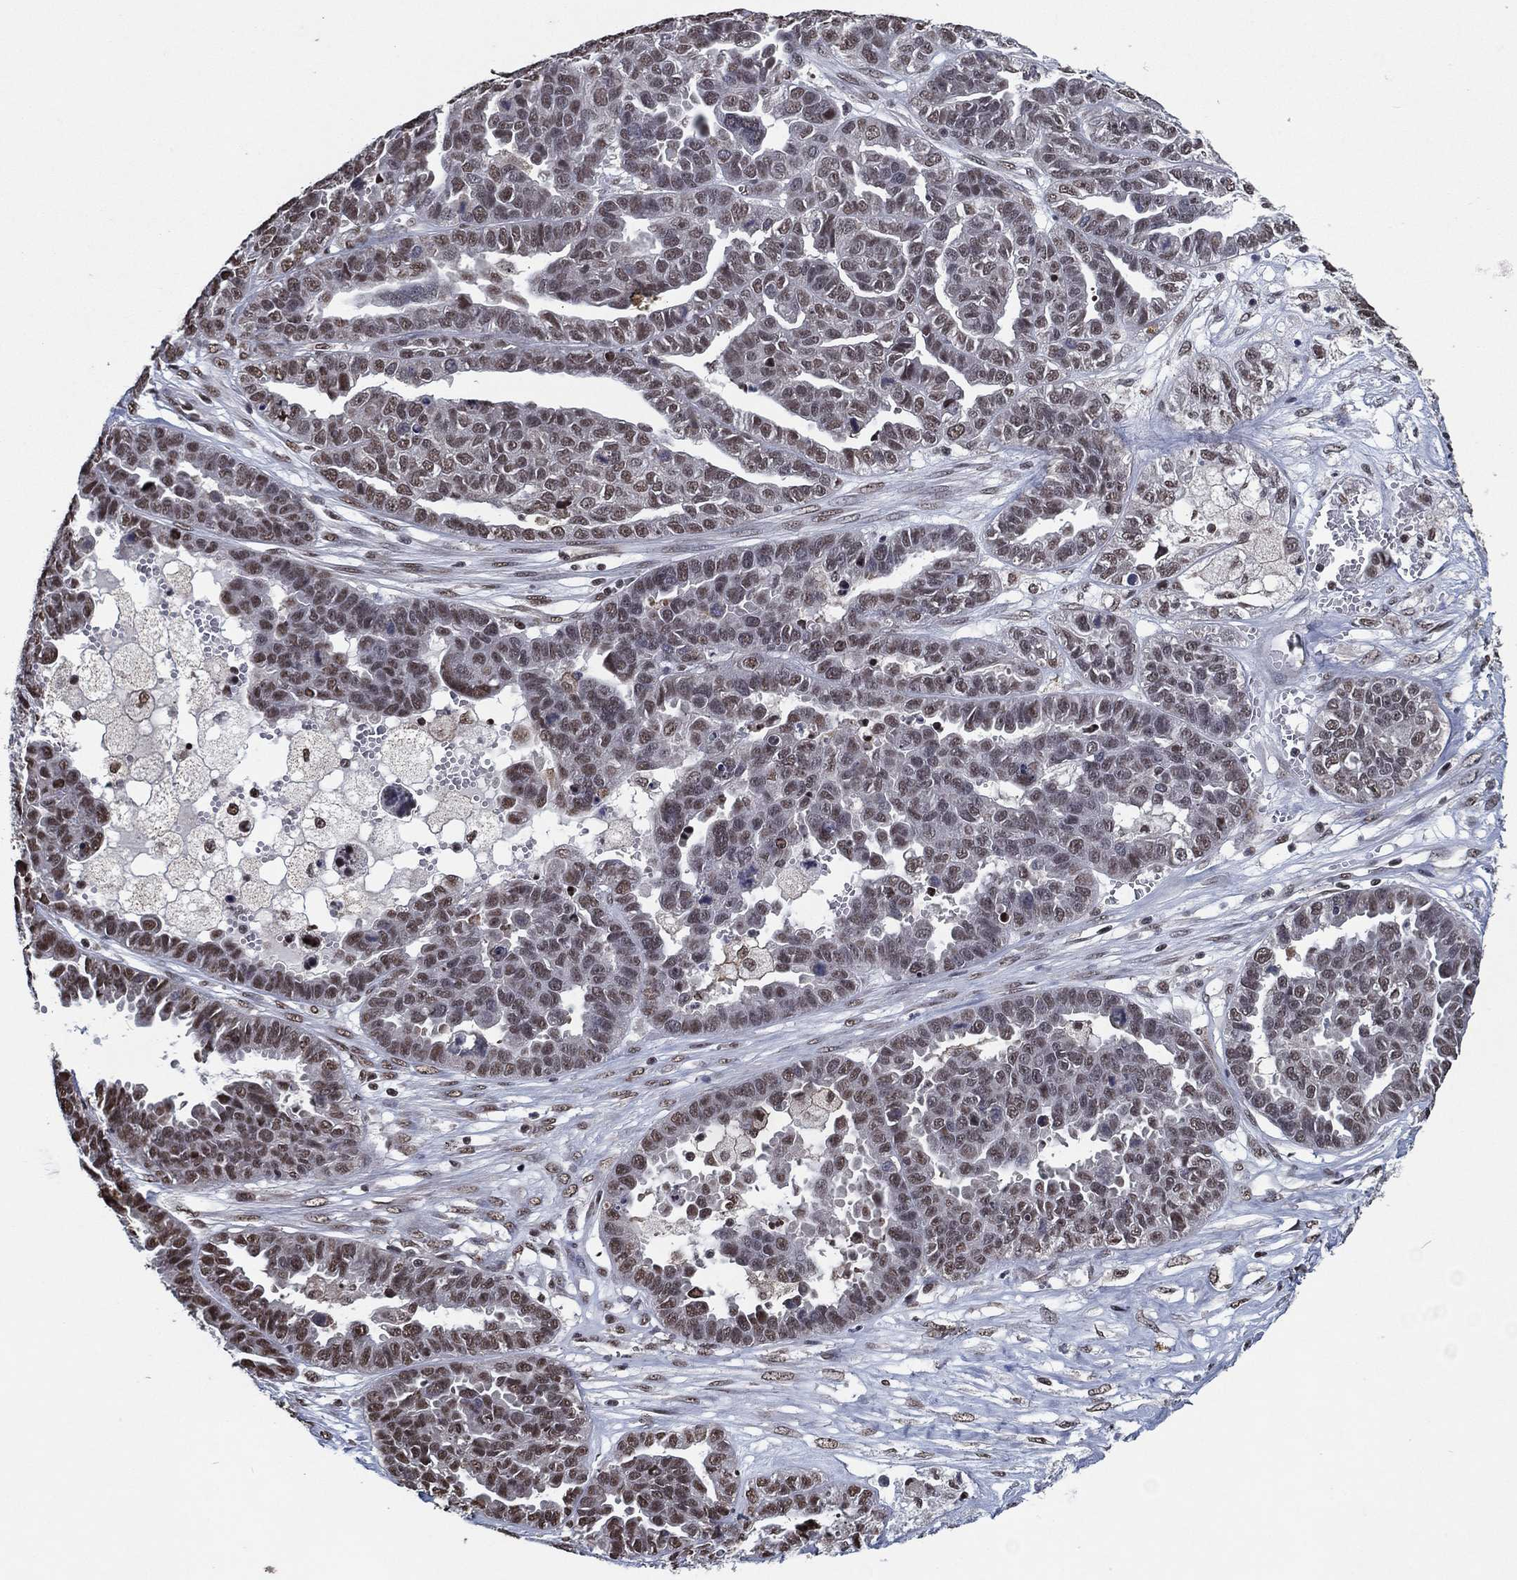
{"staining": {"intensity": "moderate", "quantity": "<25%", "location": "nuclear"}, "tissue": "ovarian cancer", "cell_type": "Tumor cells", "image_type": "cancer", "snomed": [{"axis": "morphology", "description": "Cystadenocarcinoma, serous, NOS"}, {"axis": "topography", "description": "Ovary"}], "caption": "This micrograph displays IHC staining of ovarian cancer (serous cystadenocarcinoma), with low moderate nuclear expression in approximately <25% of tumor cells.", "gene": "ZBTB42", "patient": {"sex": "female", "age": 87}}